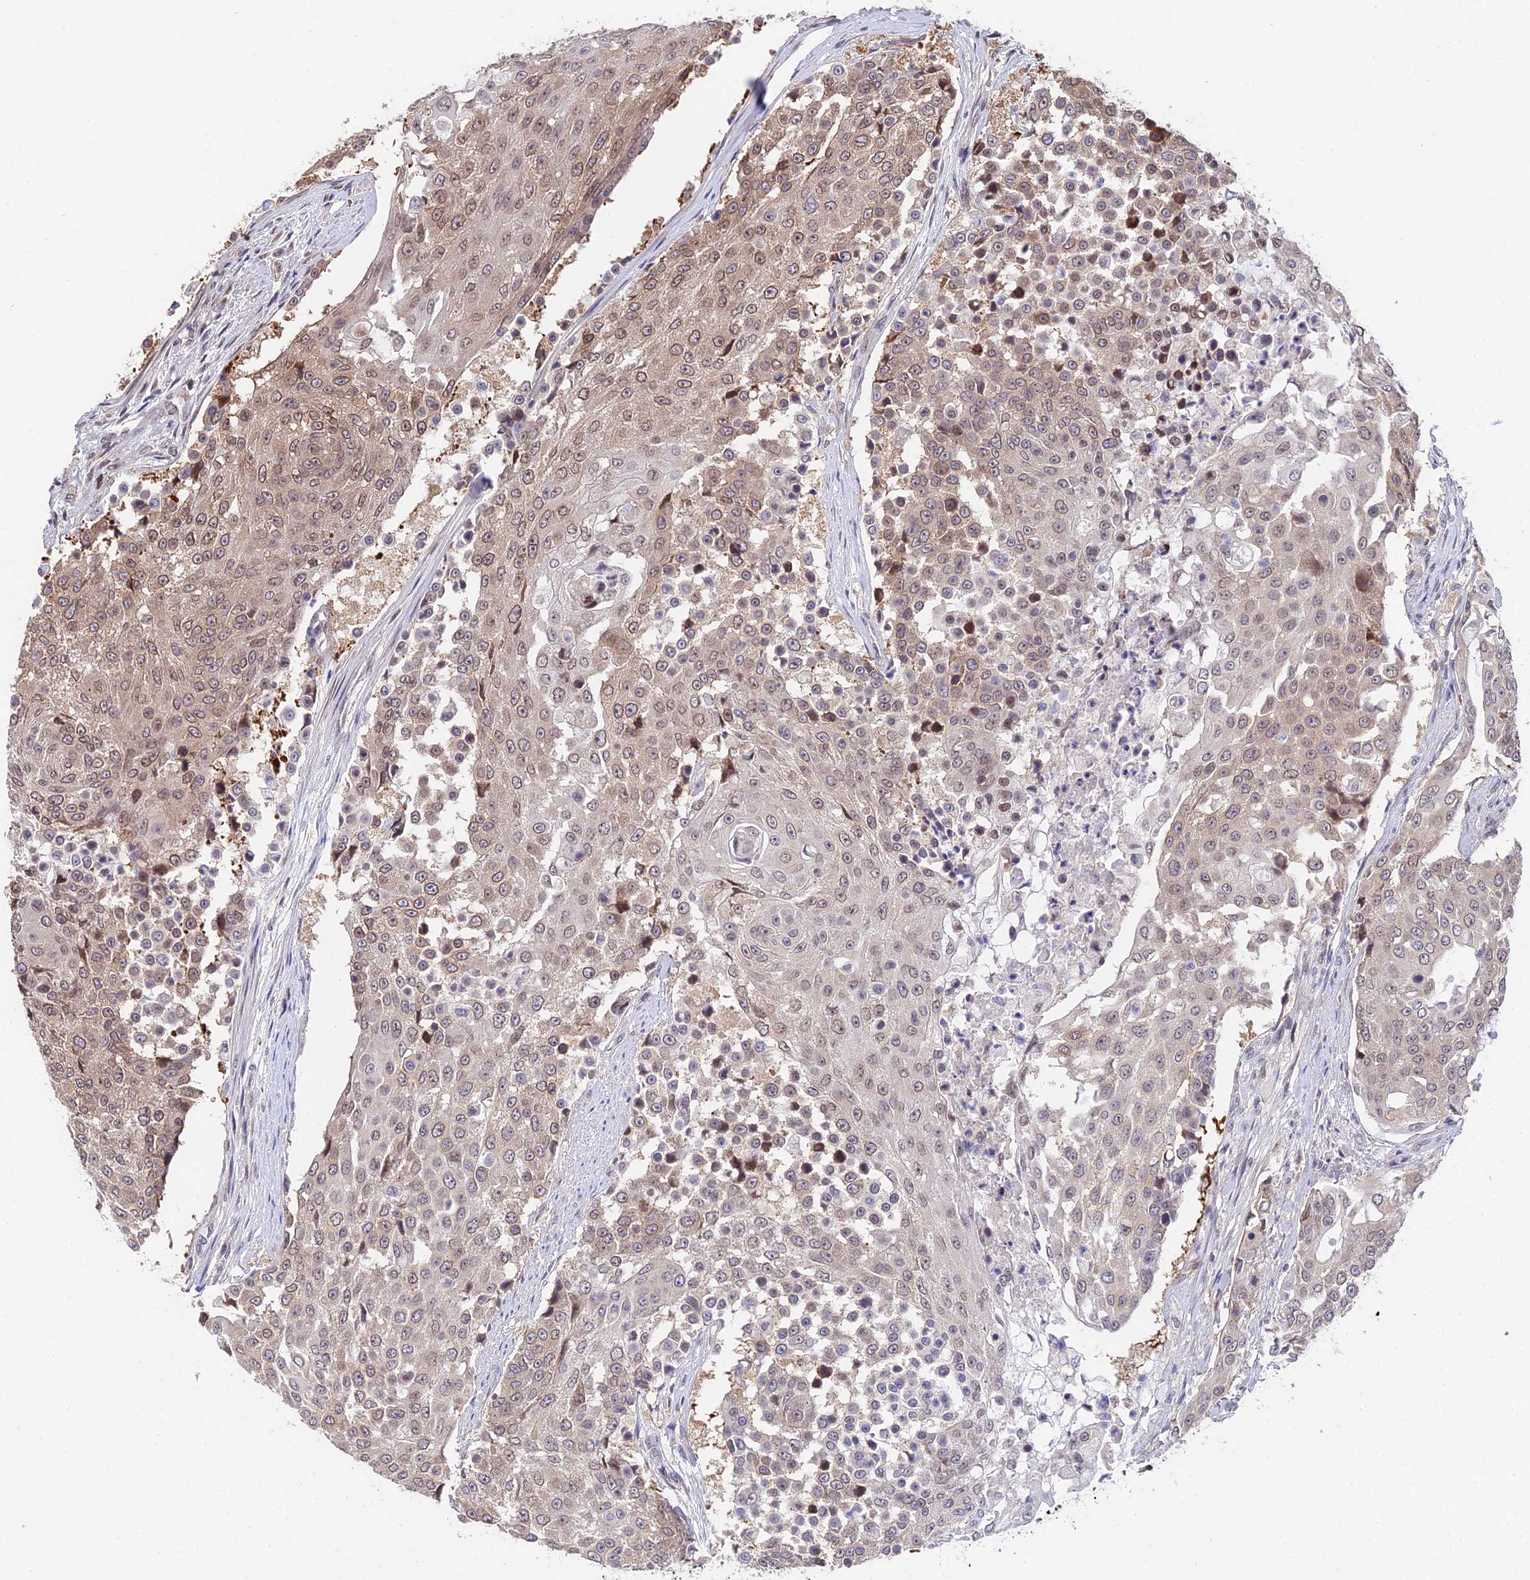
{"staining": {"intensity": "weak", "quantity": "25%-75%", "location": "cytoplasmic/membranous,nuclear"}, "tissue": "urothelial cancer", "cell_type": "Tumor cells", "image_type": "cancer", "snomed": [{"axis": "morphology", "description": "Urothelial carcinoma, High grade"}, {"axis": "topography", "description": "Urinary bladder"}], "caption": "Immunohistochemistry (IHC) photomicrograph of high-grade urothelial carcinoma stained for a protein (brown), which displays low levels of weak cytoplasmic/membranous and nuclear expression in about 25%-75% of tumor cells.", "gene": "INPP4A", "patient": {"sex": "female", "age": 63}}